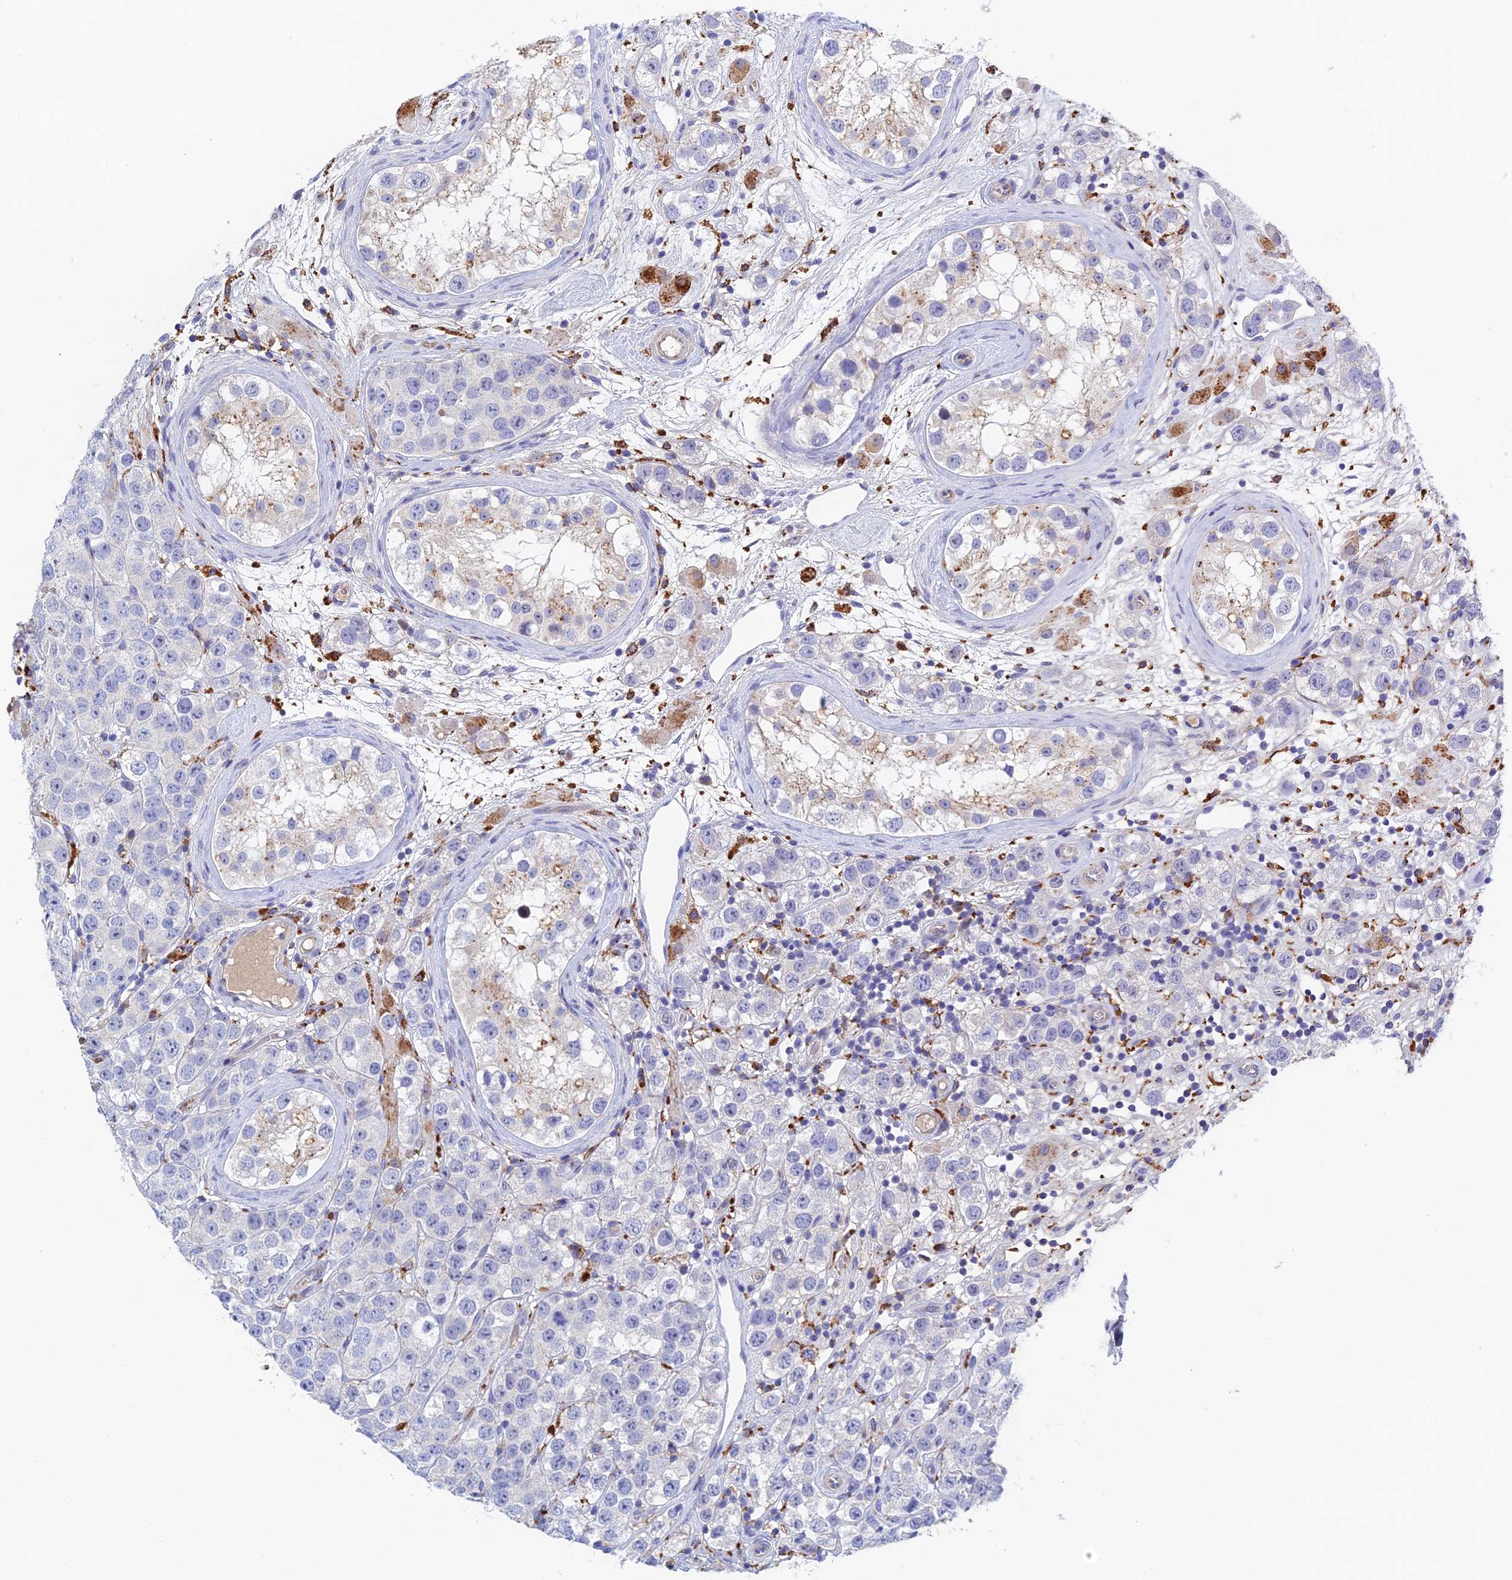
{"staining": {"intensity": "negative", "quantity": "none", "location": "none"}, "tissue": "testis cancer", "cell_type": "Tumor cells", "image_type": "cancer", "snomed": [{"axis": "morphology", "description": "Seminoma, NOS"}, {"axis": "topography", "description": "Testis"}], "caption": "IHC histopathology image of human testis cancer (seminoma) stained for a protein (brown), which shows no positivity in tumor cells.", "gene": "RPGRIP1L", "patient": {"sex": "male", "age": 28}}